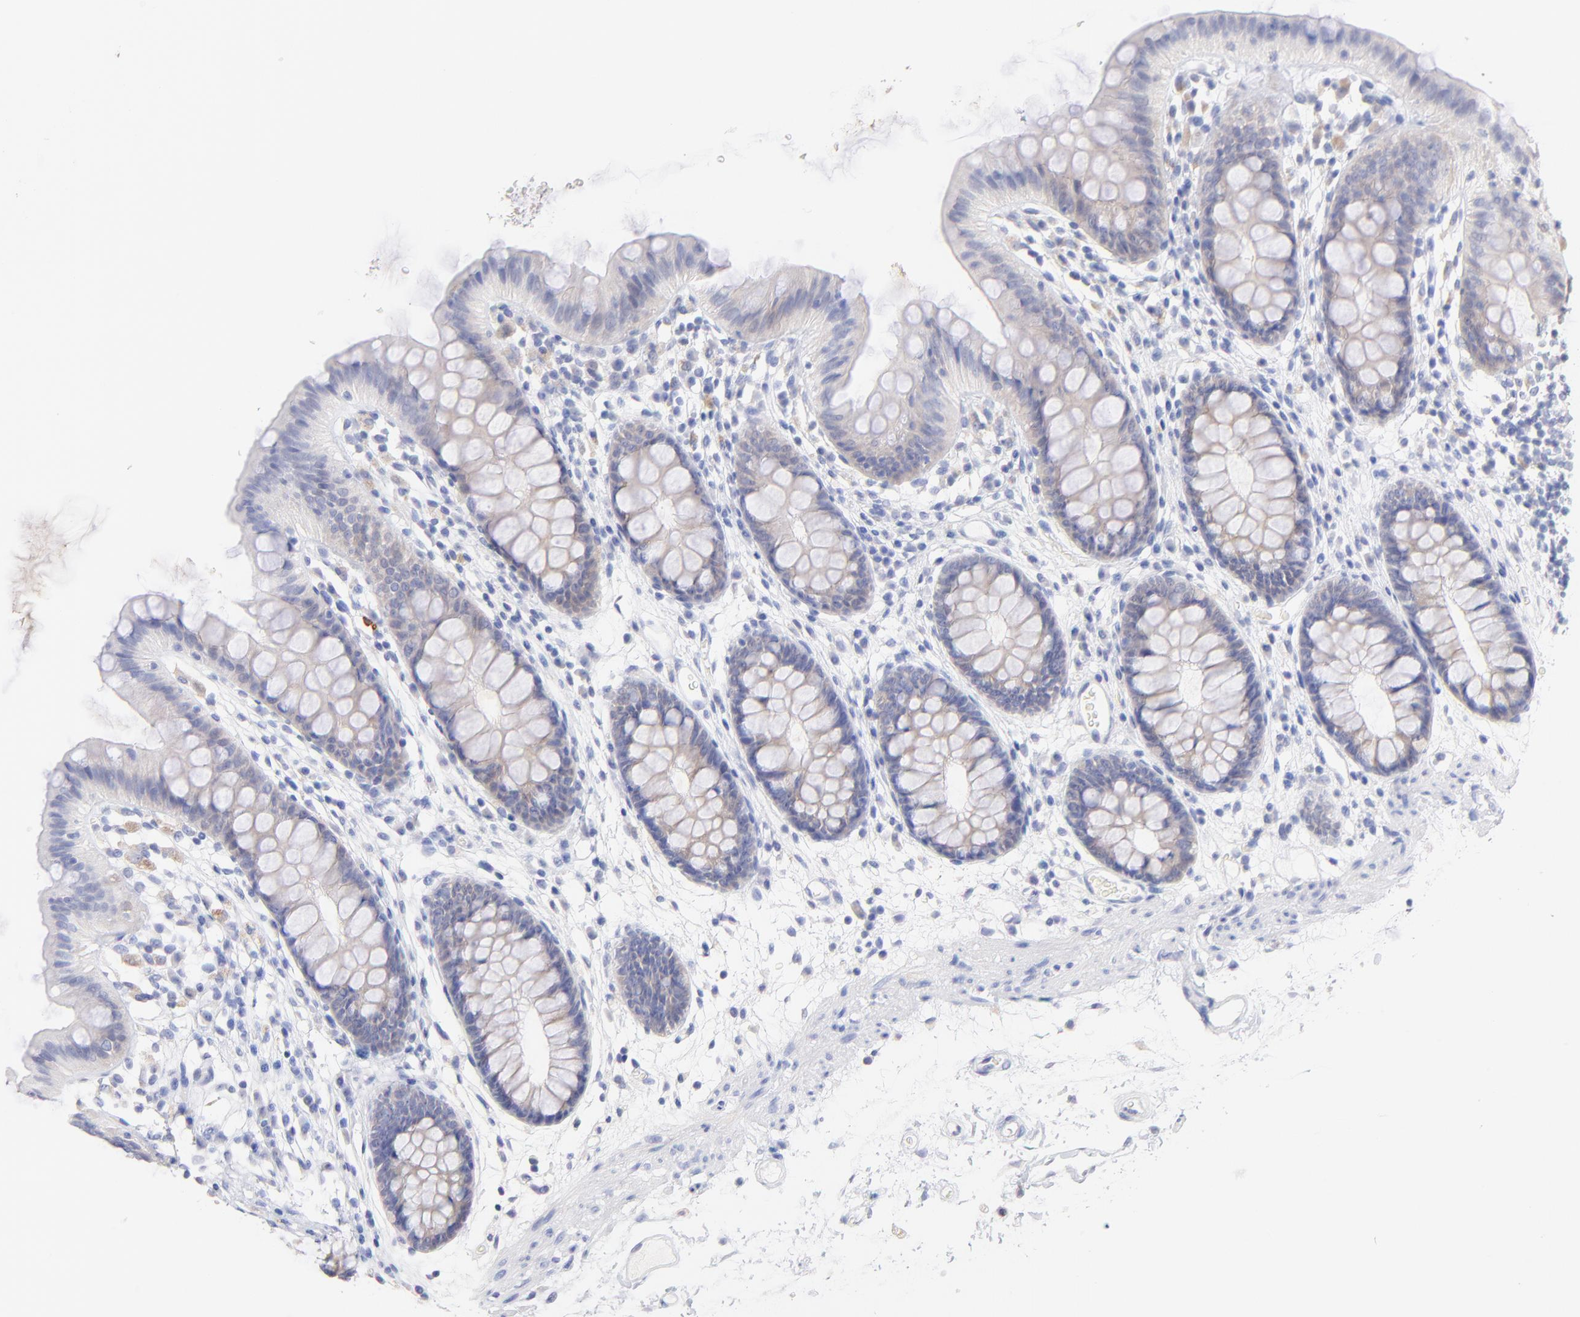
{"staining": {"intensity": "negative", "quantity": "none", "location": "none"}, "tissue": "colon", "cell_type": "Endothelial cells", "image_type": "normal", "snomed": [{"axis": "morphology", "description": "Normal tissue, NOS"}, {"axis": "topography", "description": "Smooth muscle"}, {"axis": "topography", "description": "Colon"}], "caption": "Immunohistochemistry (IHC) micrograph of benign human colon stained for a protein (brown), which reveals no expression in endothelial cells.", "gene": "CFAP57", "patient": {"sex": "male", "age": 67}}